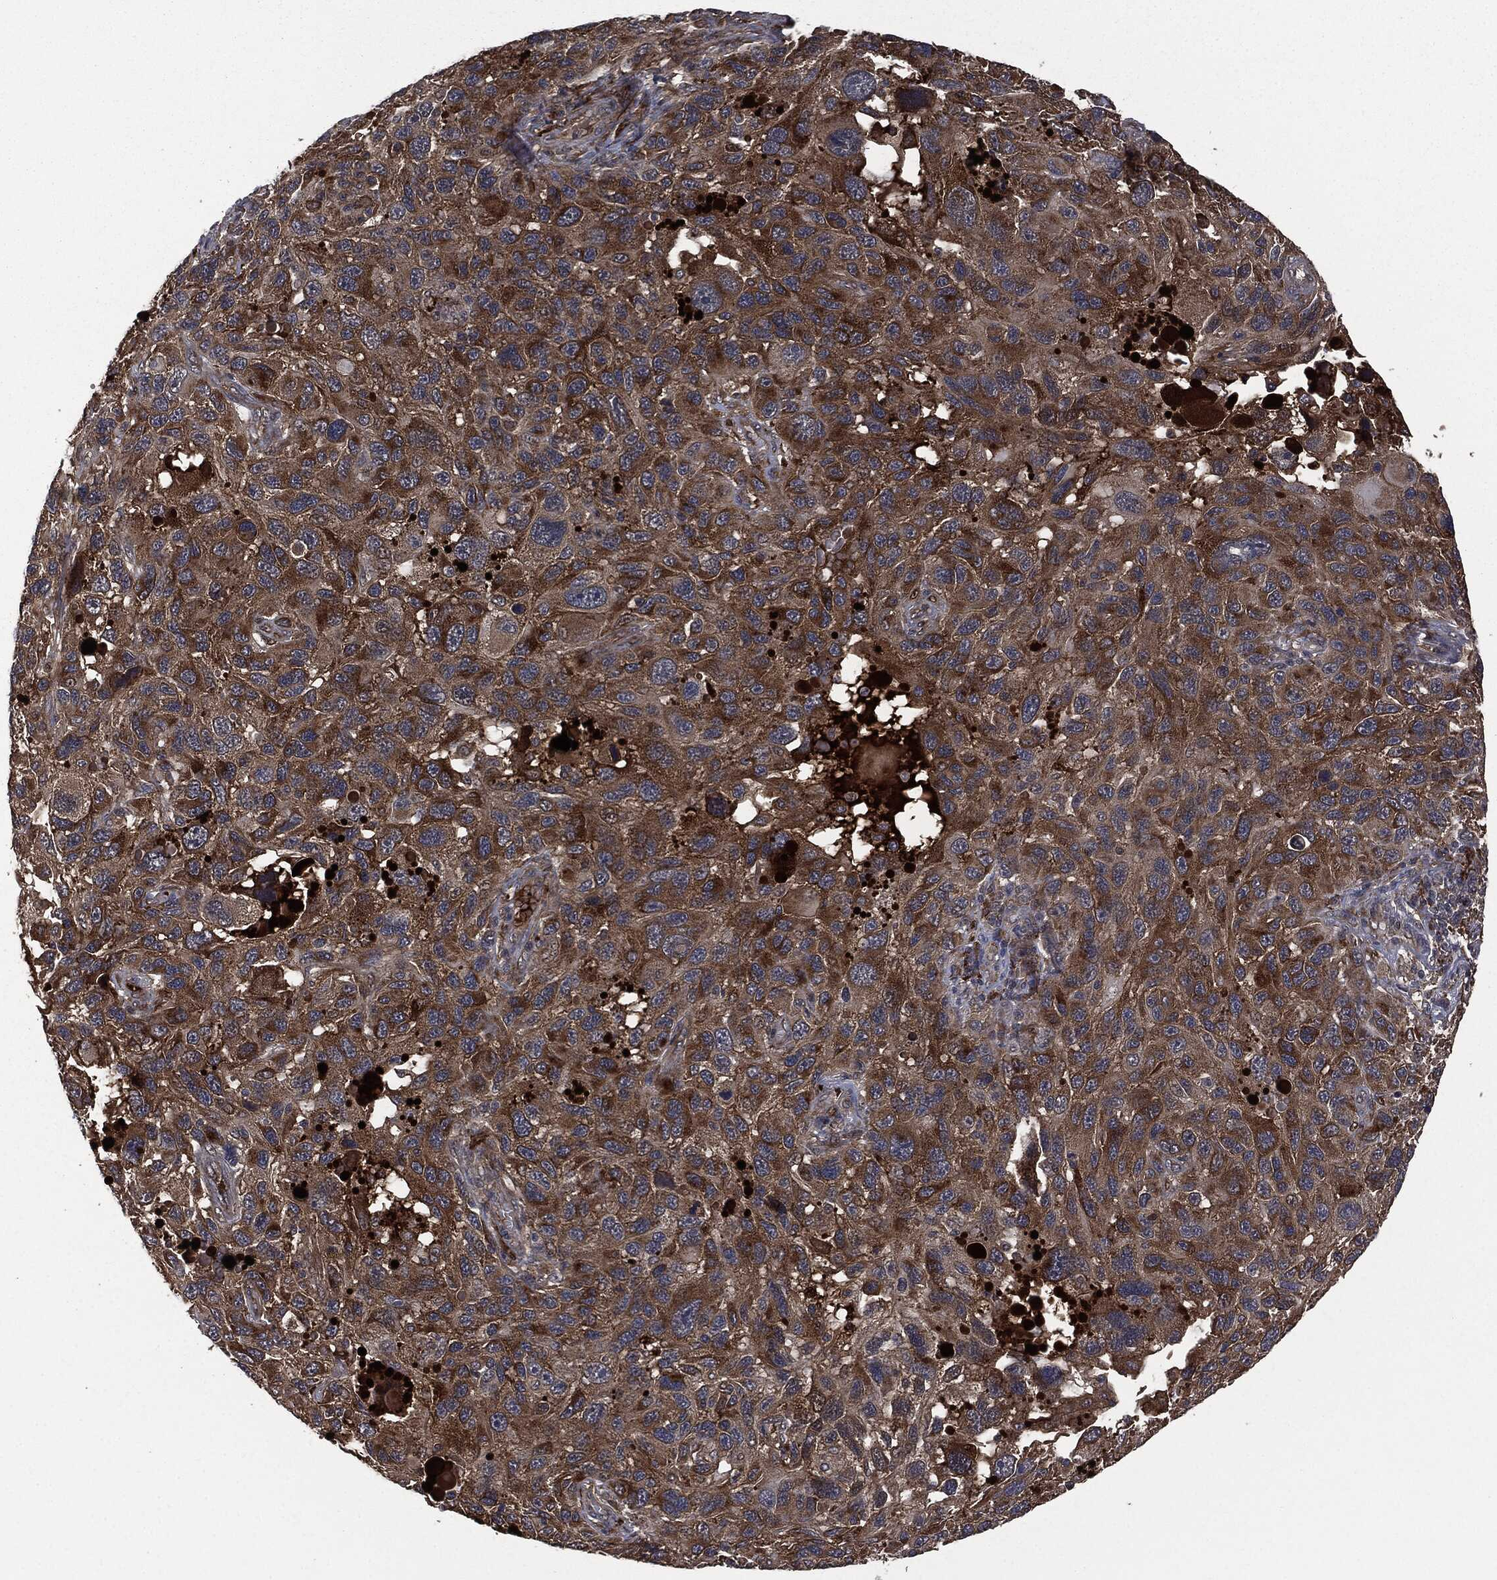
{"staining": {"intensity": "moderate", "quantity": ">75%", "location": "cytoplasmic/membranous"}, "tissue": "melanoma", "cell_type": "Tumor cells", "image_type": "cancer", "snomed": [{"axis": "morphology", "description": "Malignant melanoma, NOS"}, {"axis": "topography", "description": "Skin"}], "caption": "IHC histopathology image of neoplastic tissue: malignant melanoma stained using immunohistochemistry demonstrates medium levels of moderate protein expression localized specifically in the cytoplasmic/membranous of tumor cells, appearing as a cytoplasmic/membranous brown color.", "gene": "CRABP2", "patient": {"sex": "male", "age": 53}}